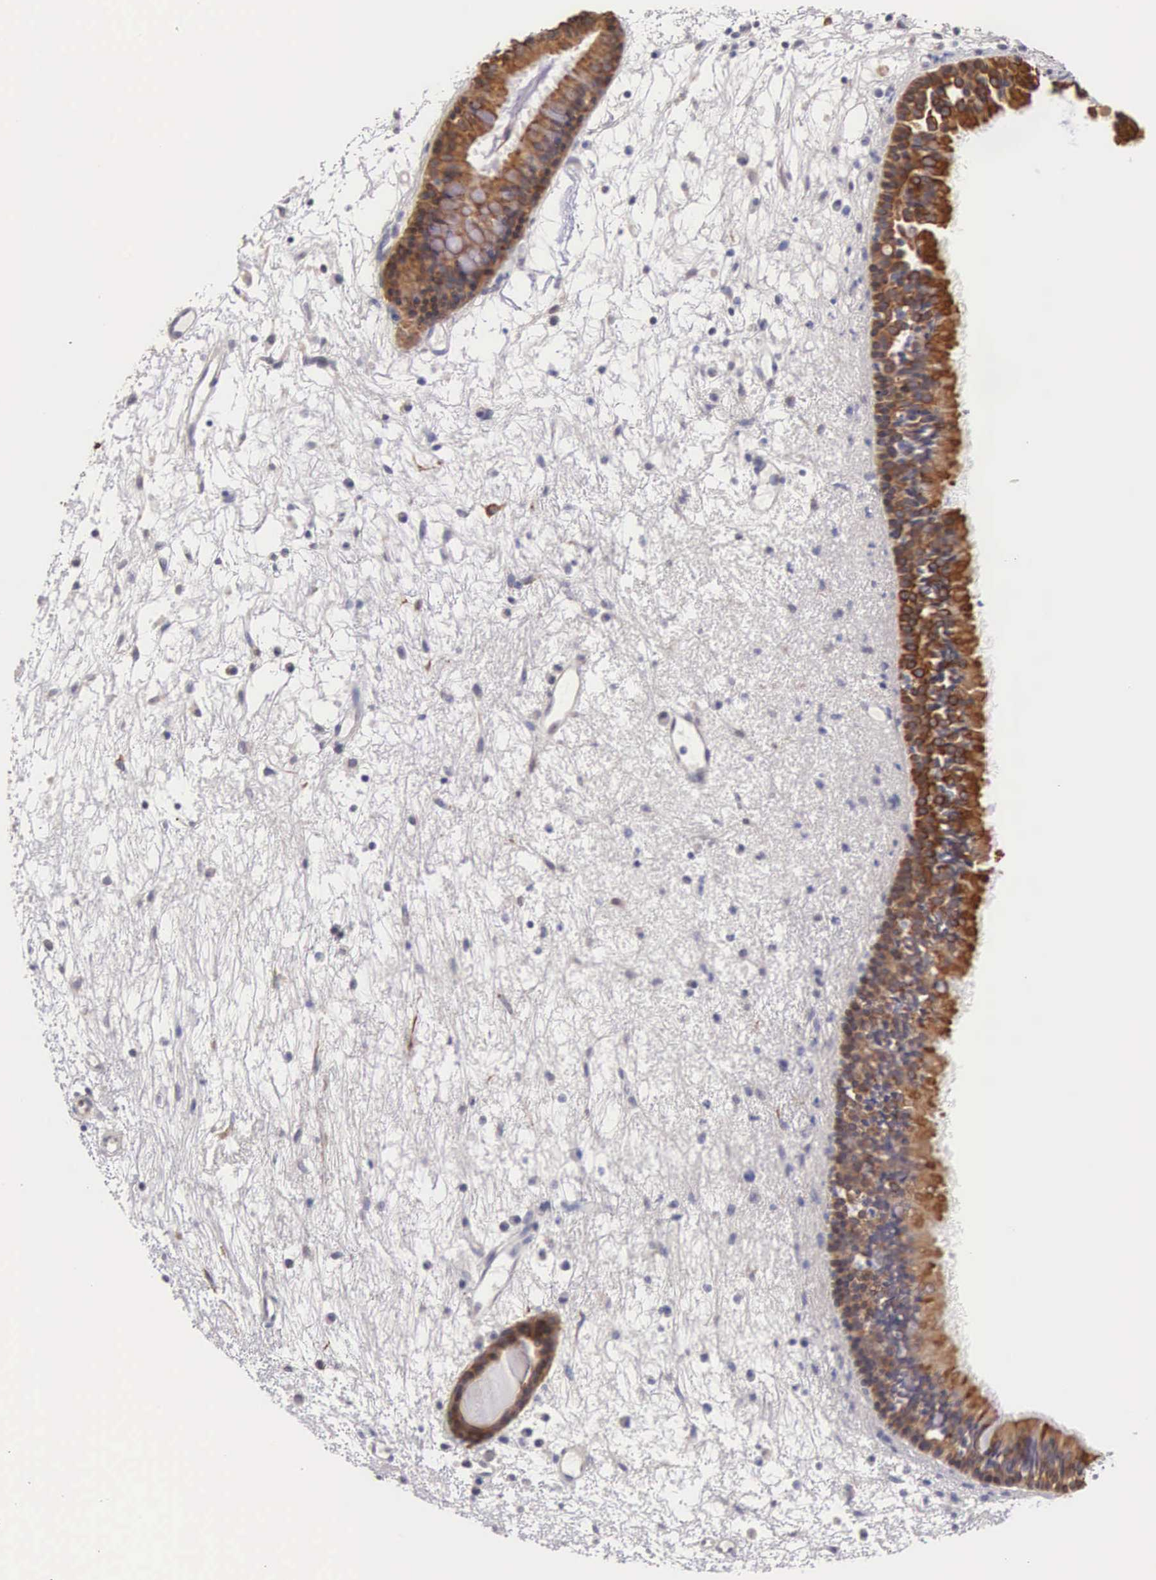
{"staining": {"intensity": "moderate", "quantity": ">75%", "location": "cytoplasmic/membranous"}, "tissue": "nasopharynx", "cell_type": "Respiratory epithelial cells", "image_type": "normal", "snomed": [{"axis": "morphology", "description": "Normal tissue, NOS"}, {"axis": "topography", "description": "Nasopharynx"}], "caption": "Immunohistochemical staining of normal nasopharynx displays medium levels of moderate cytoplasmic/membranous expression in approximately >75% of respiratory epithelial cells.", "gene": "PIR", "patient": {"sex": "female", "age": 78}}